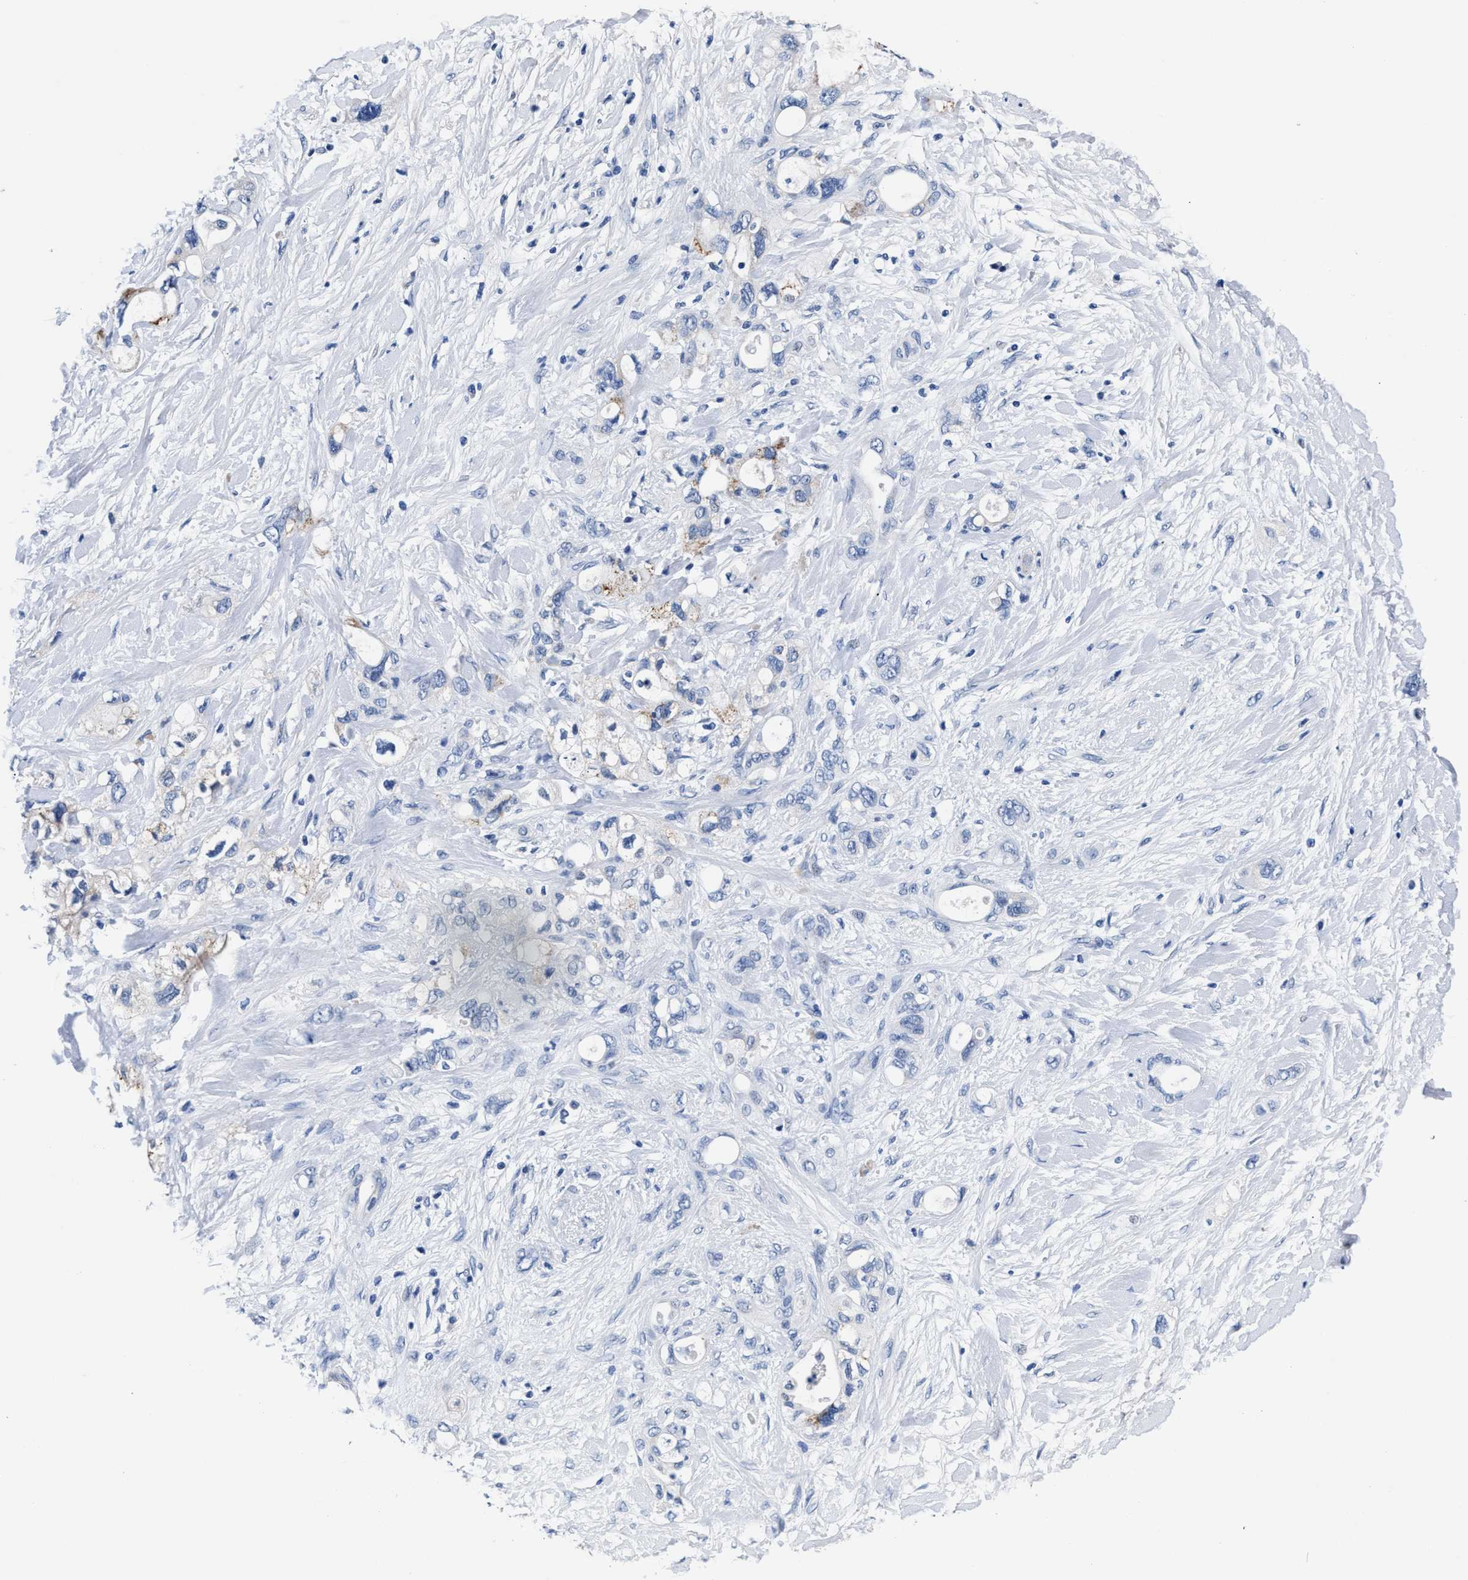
{"staining": {"intensity": "negative", "quantity": "none", "location": "none"}, "tissue": "pancreatic cancer", "cell_type": "Tumor cells", "image_type": "cancer", "snomed": [{"axis": "morphology", "description": "Adenocarcinoma, NOS"}, {"axis": "topography", "description": "Pancreas"}], "caption": "IHC micrograph of neoplastic tissue: human pancreatic cancer (adenocarcinoma) stained with DAB exhibits no significant protein expression in tumor cells. Nuclei are stained in blue.", "gene": "GSTM1", "patient": {"sex": "female", "age": 56}}